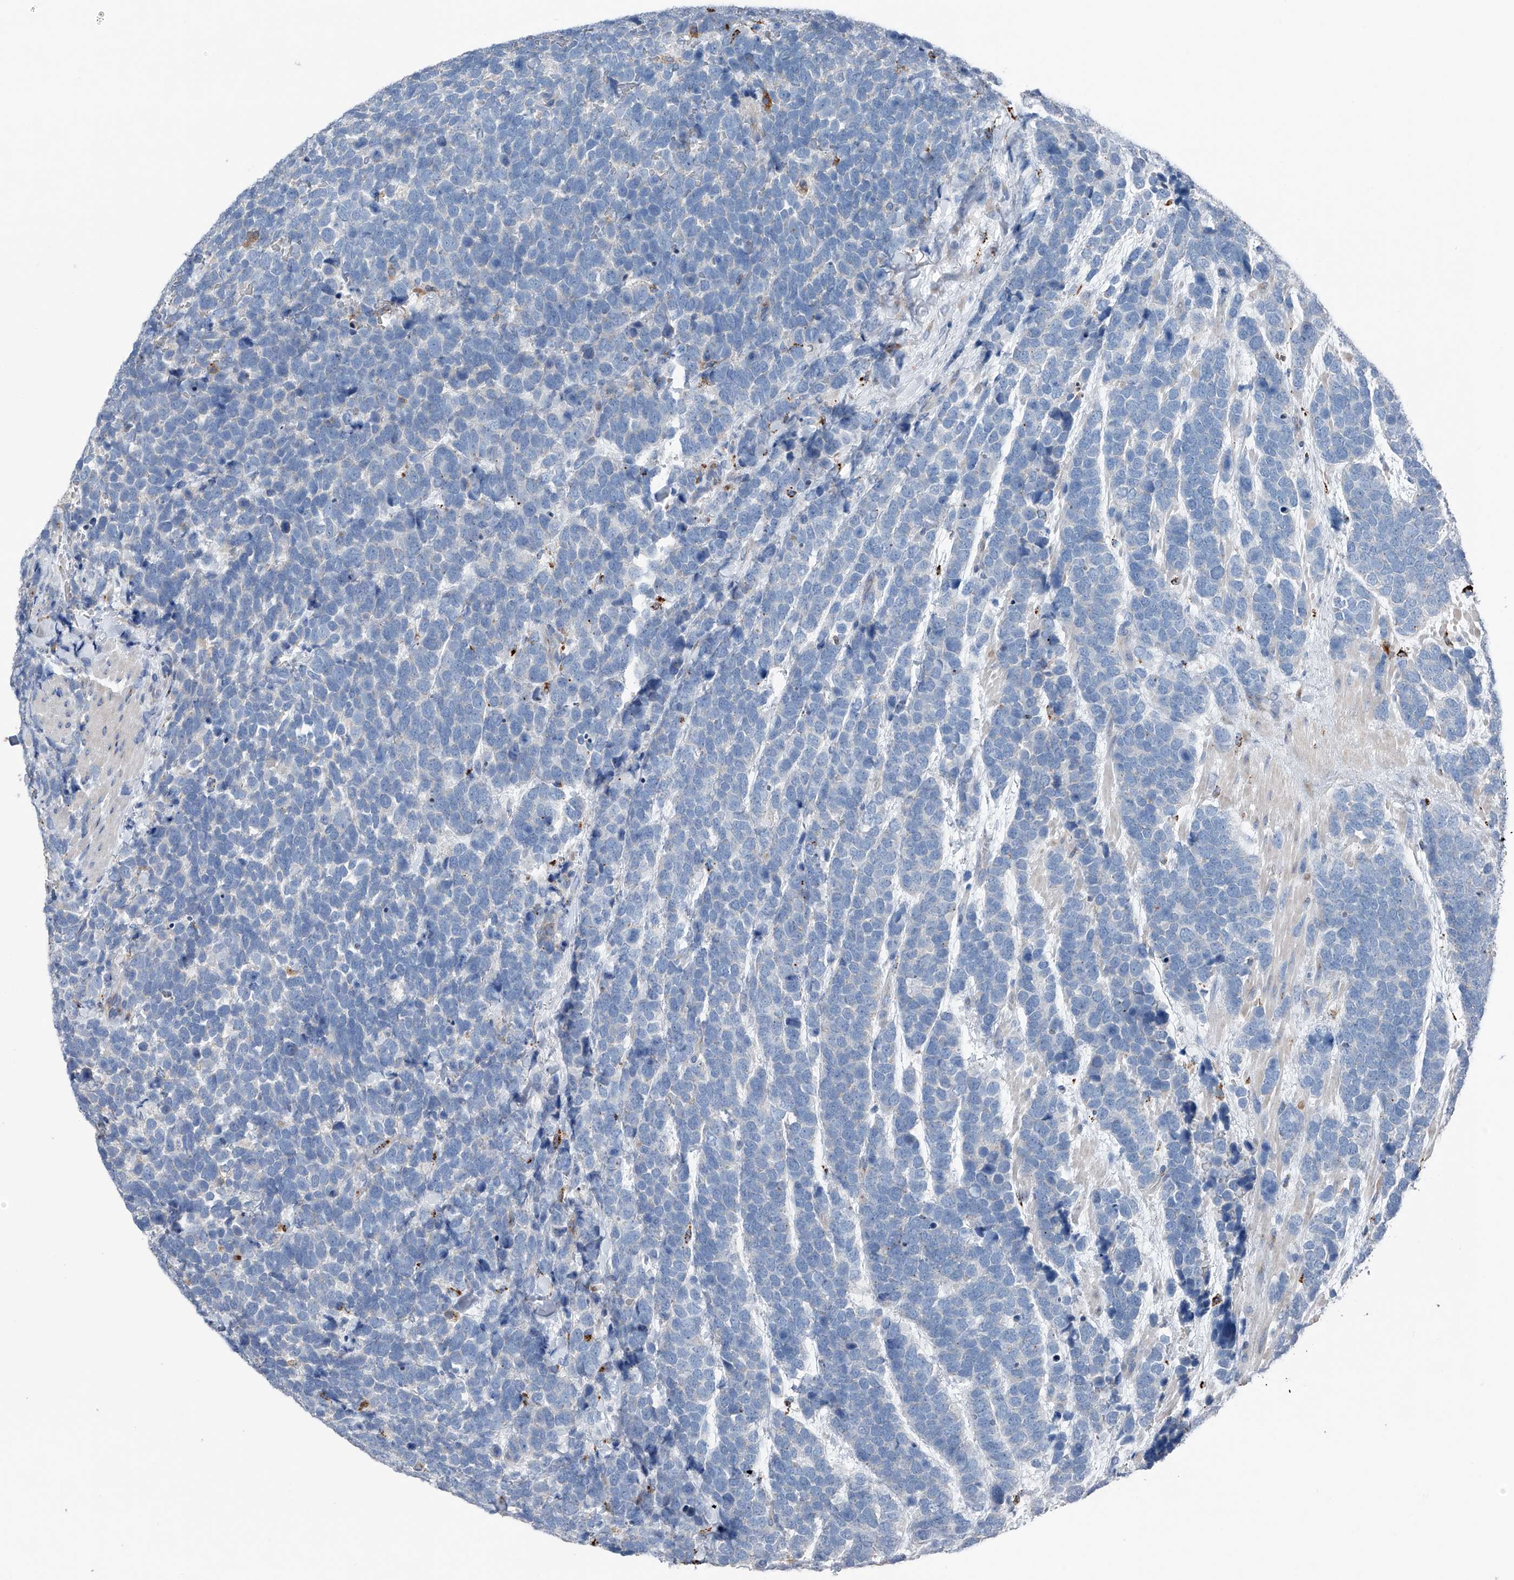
{"staining": {"intensity": "negative", "quantity": "none", "location": "none"}, "tissue": "urothelial cancer", "cell_type": "Tumor cells", "image_type": "cancer", "snomed": [{"axis": "morphology", "description": "Urothelial carcinoma, High grade"}, {"axis": "topography", "description": "Urinary bladder"}], "caption": "Immunohistochemistry (IHC) image of neoplastic tissue: urothelial cancer stained with DAB (3,3'-diaminobenzidine) shows no significant protein positivity in tumor cells.", "gene": "ZNF772", "patient": {"sex": "female", "age": 82}}